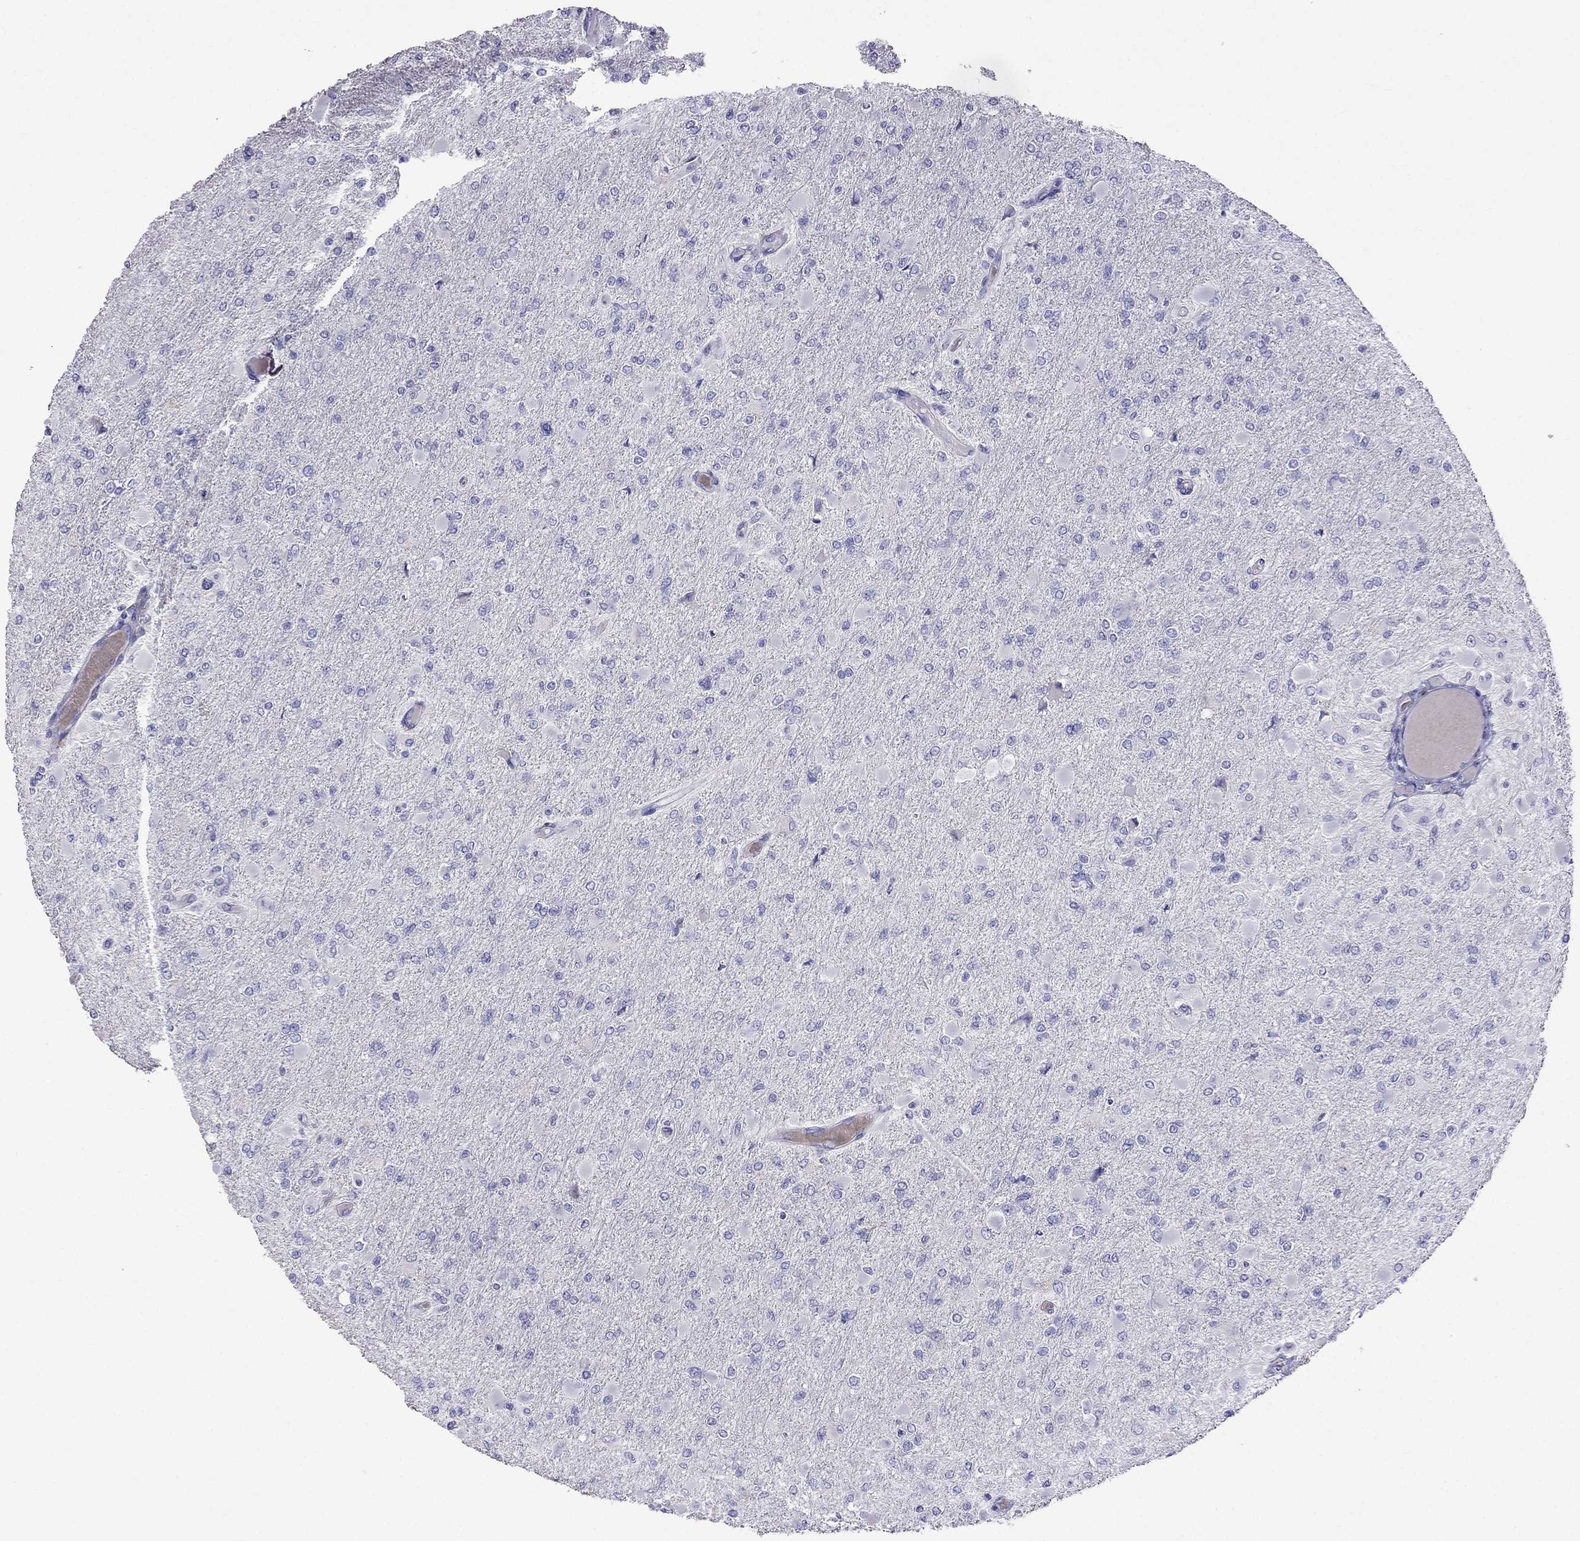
{"staining": {"intensity": "negative", "quantity": "none", "location": "none"}, "tissue": "glioma", "cell_type": "Tumor cells", "image_type": "cancer", "snomed": [{"axis": "morphology", "description": "Glioma, malignant, High grade"}, {"axis": "topography", "description": "Cerebral cortex"}], "caption": "There is no significant expression in tumor cells of high-grade glioma (malignant).", "gene": "TDRD1", "patient": {"sex": "female", "age": 36}}